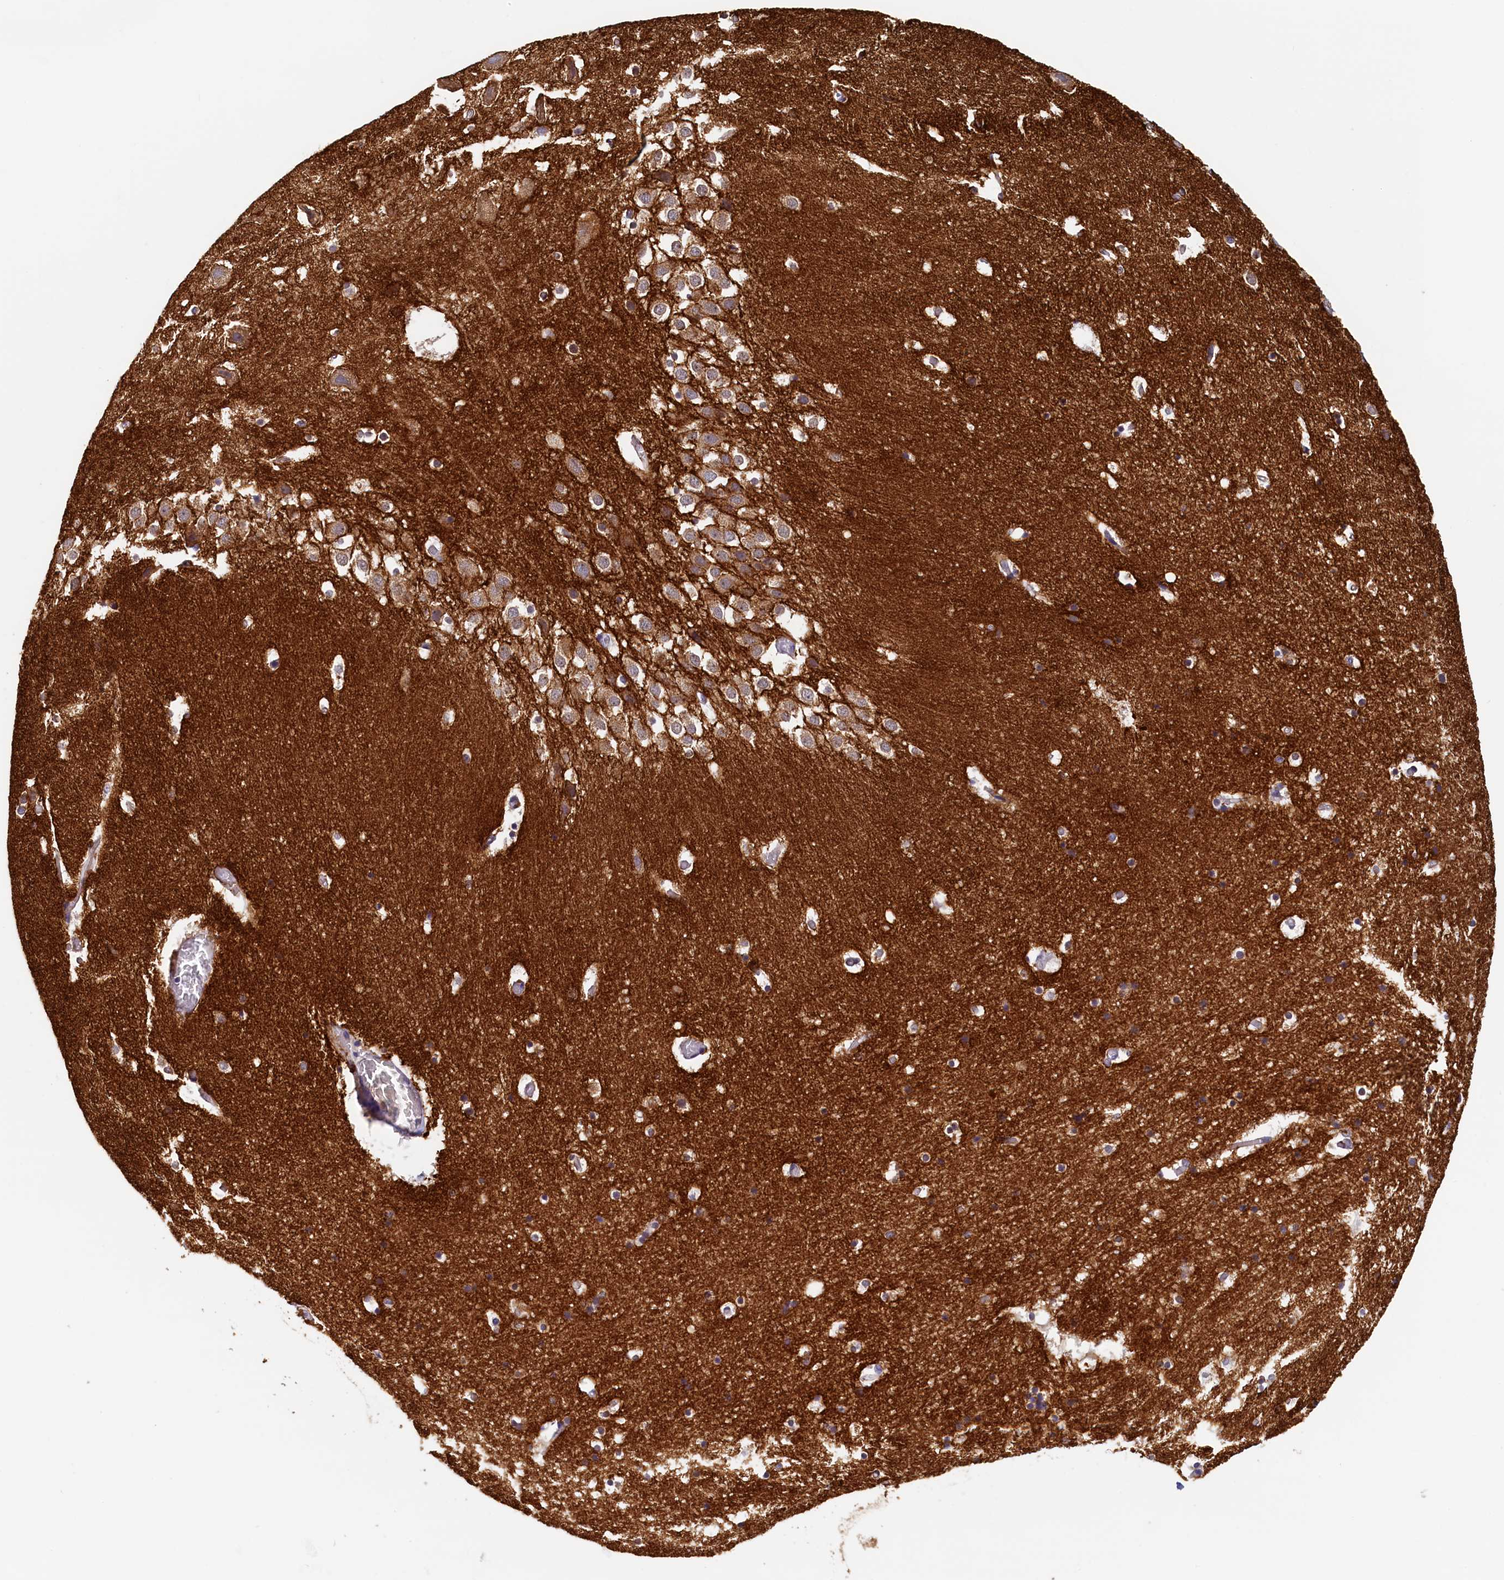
{"staining": {"intensity": "weak", "quantity": "<25%", "location": "cytoplasmic/membranous"}, "tissue": "hippocampus", "cell_type": "Glial cells", "image_type": "normal", "snomed": [{"axis": "morphology", "description": "Normal tissue, NOS"}, {"axis": "topography", "description": "Hippocampus"}], "caption": "High magnification brightfield microscopy of benign hippocampus stained with DAB (3,3'-diaminobenzidine) (brown) and counterstained with hematoxylin (blue): glial cells show no significant expression. (DAB (3,3'-diaminobenzidine) immunohistochemistry (IHC), high magnification).", "gene": "DTD1", "patient": {"sex": "female", "age": 52}}